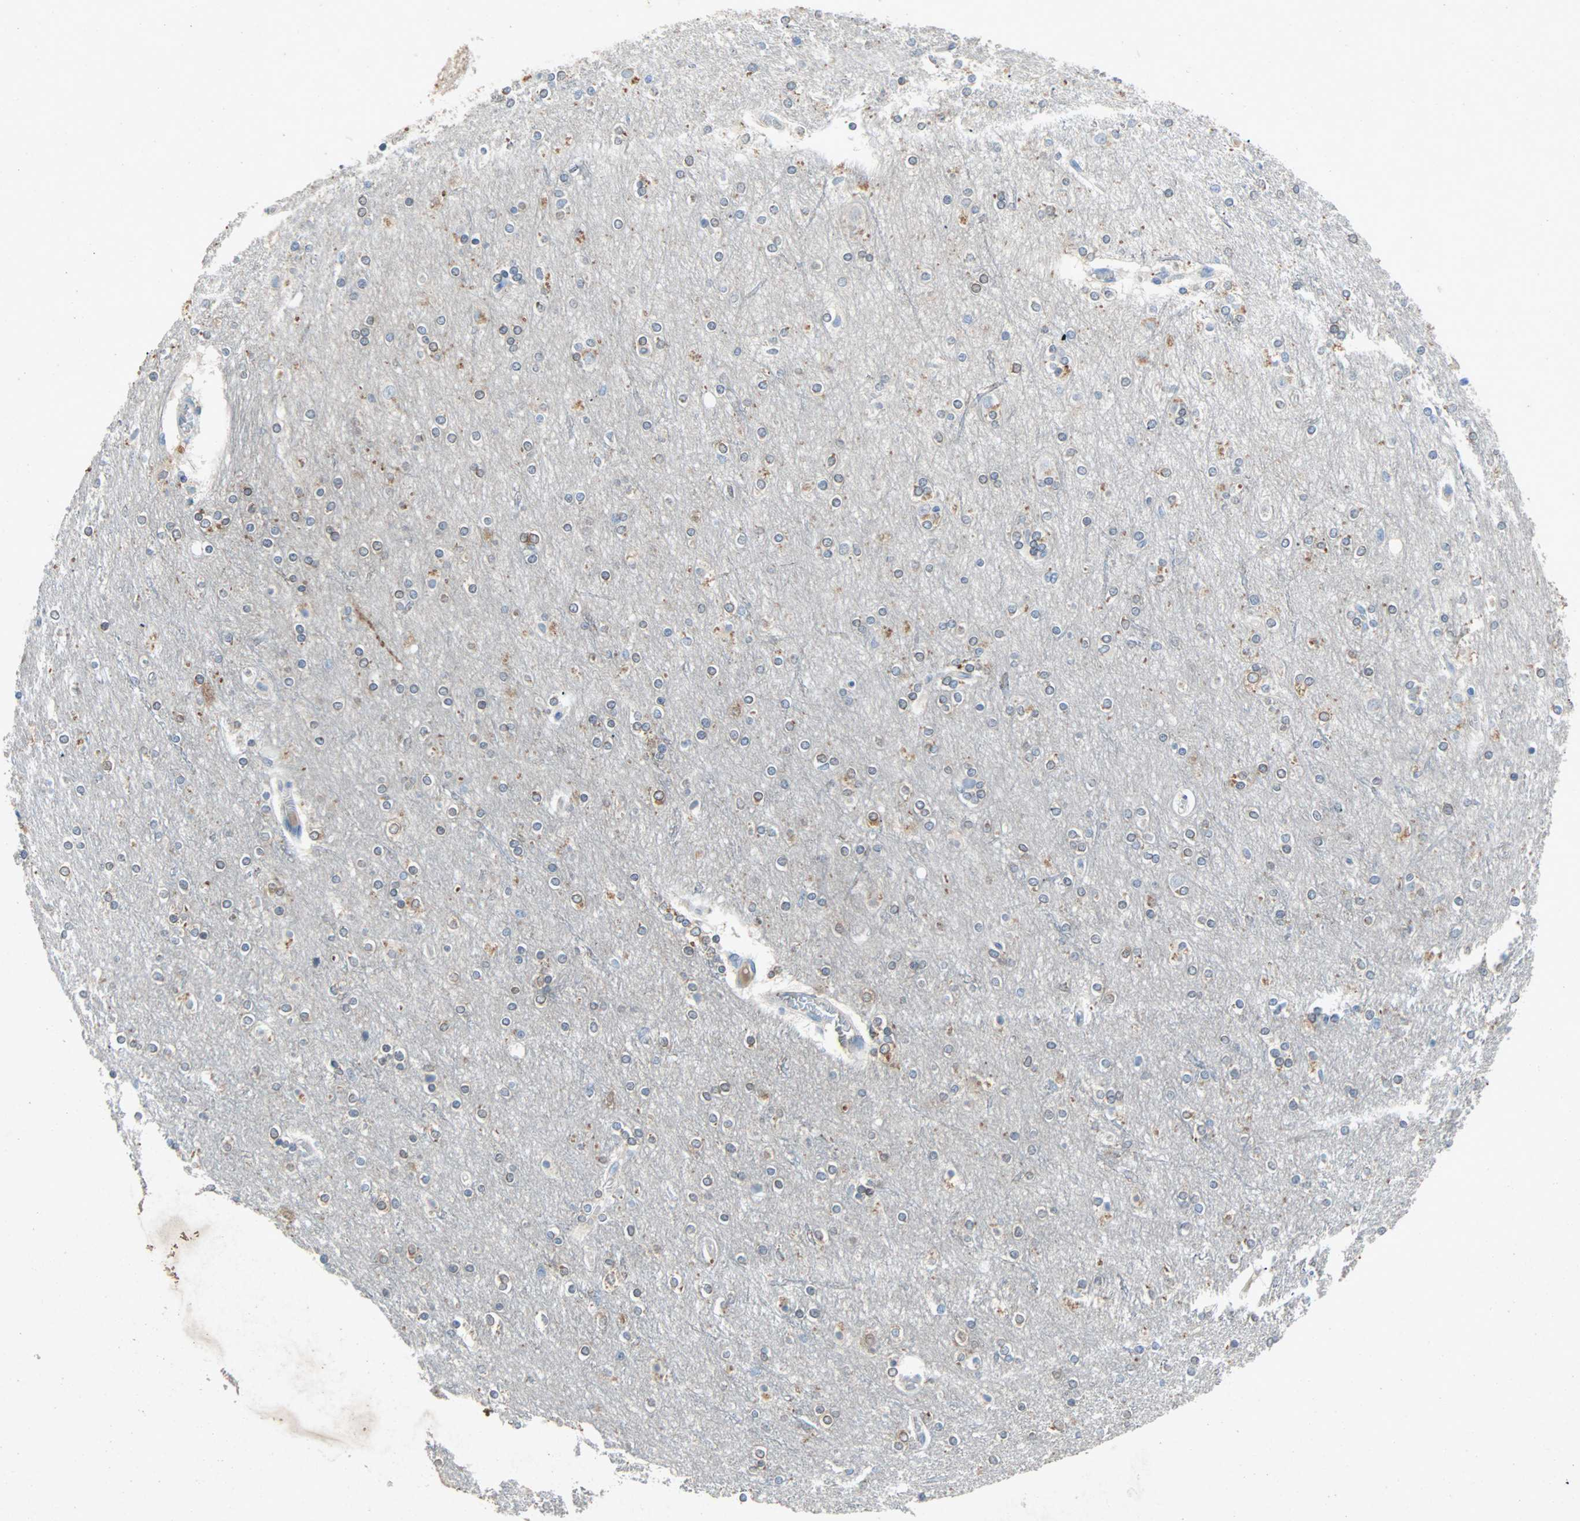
{"staining": {"intensity": "negative", "quantity": "none", "location": "none"}, "tissue": "cerebral cortex", "cell_type": "Endothelial cells", "image_type": "normal", "snomed": [{"axis": "morphology", "description": "Normal tissue, NOS"}, {"axis": "topography", "description": "Cerebral cortex"}], "caption": "Endothelial cells show no significant expression in benign cerebral cortex. Brightfield microscopy of IHC stained with DAB (3,3'-diaminobenzidine) (brown) and hematoxylin (blue), captured at high magnification.", "gene": "PCDHB2", "patient": {"sex": "female", "age": 54}}